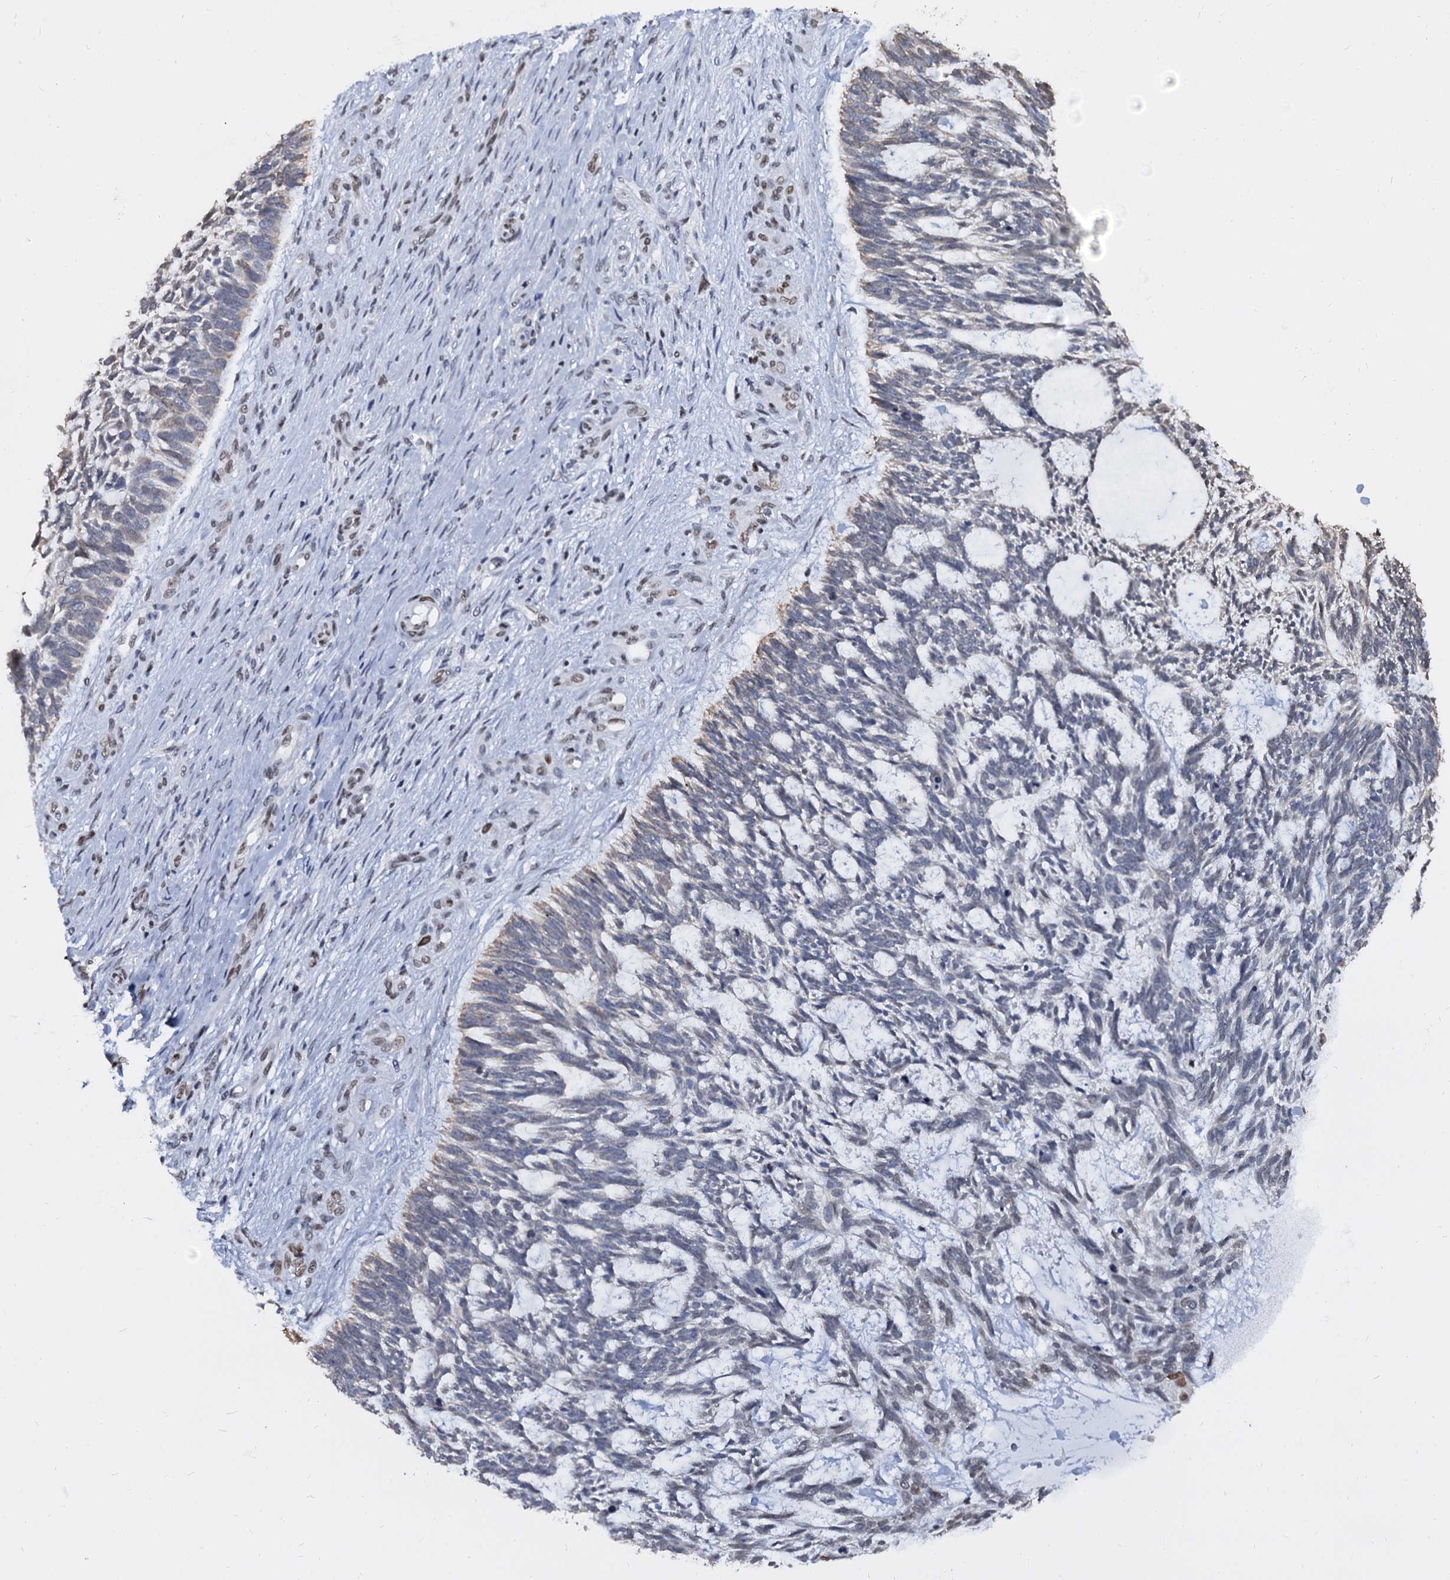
{"staining": {"intensity": "weak", "quantity": "<25%", "location": "nuclear"}, "tissue": "skin cancer", "cell_type": "Tumor cells", "image_type": "cancer", "snomed": [{"axis": "morphology", "description": "Basal cell carcinoma"}, {"axis": "topography", "description": "Skin"}], "caption": "Immunohistochemistry (IHC) of basal cell carcinoma (skin) shows no positivity in tumor cells.", "gene": "CMAS", "patient": {"sex": "male", "age": 88}}